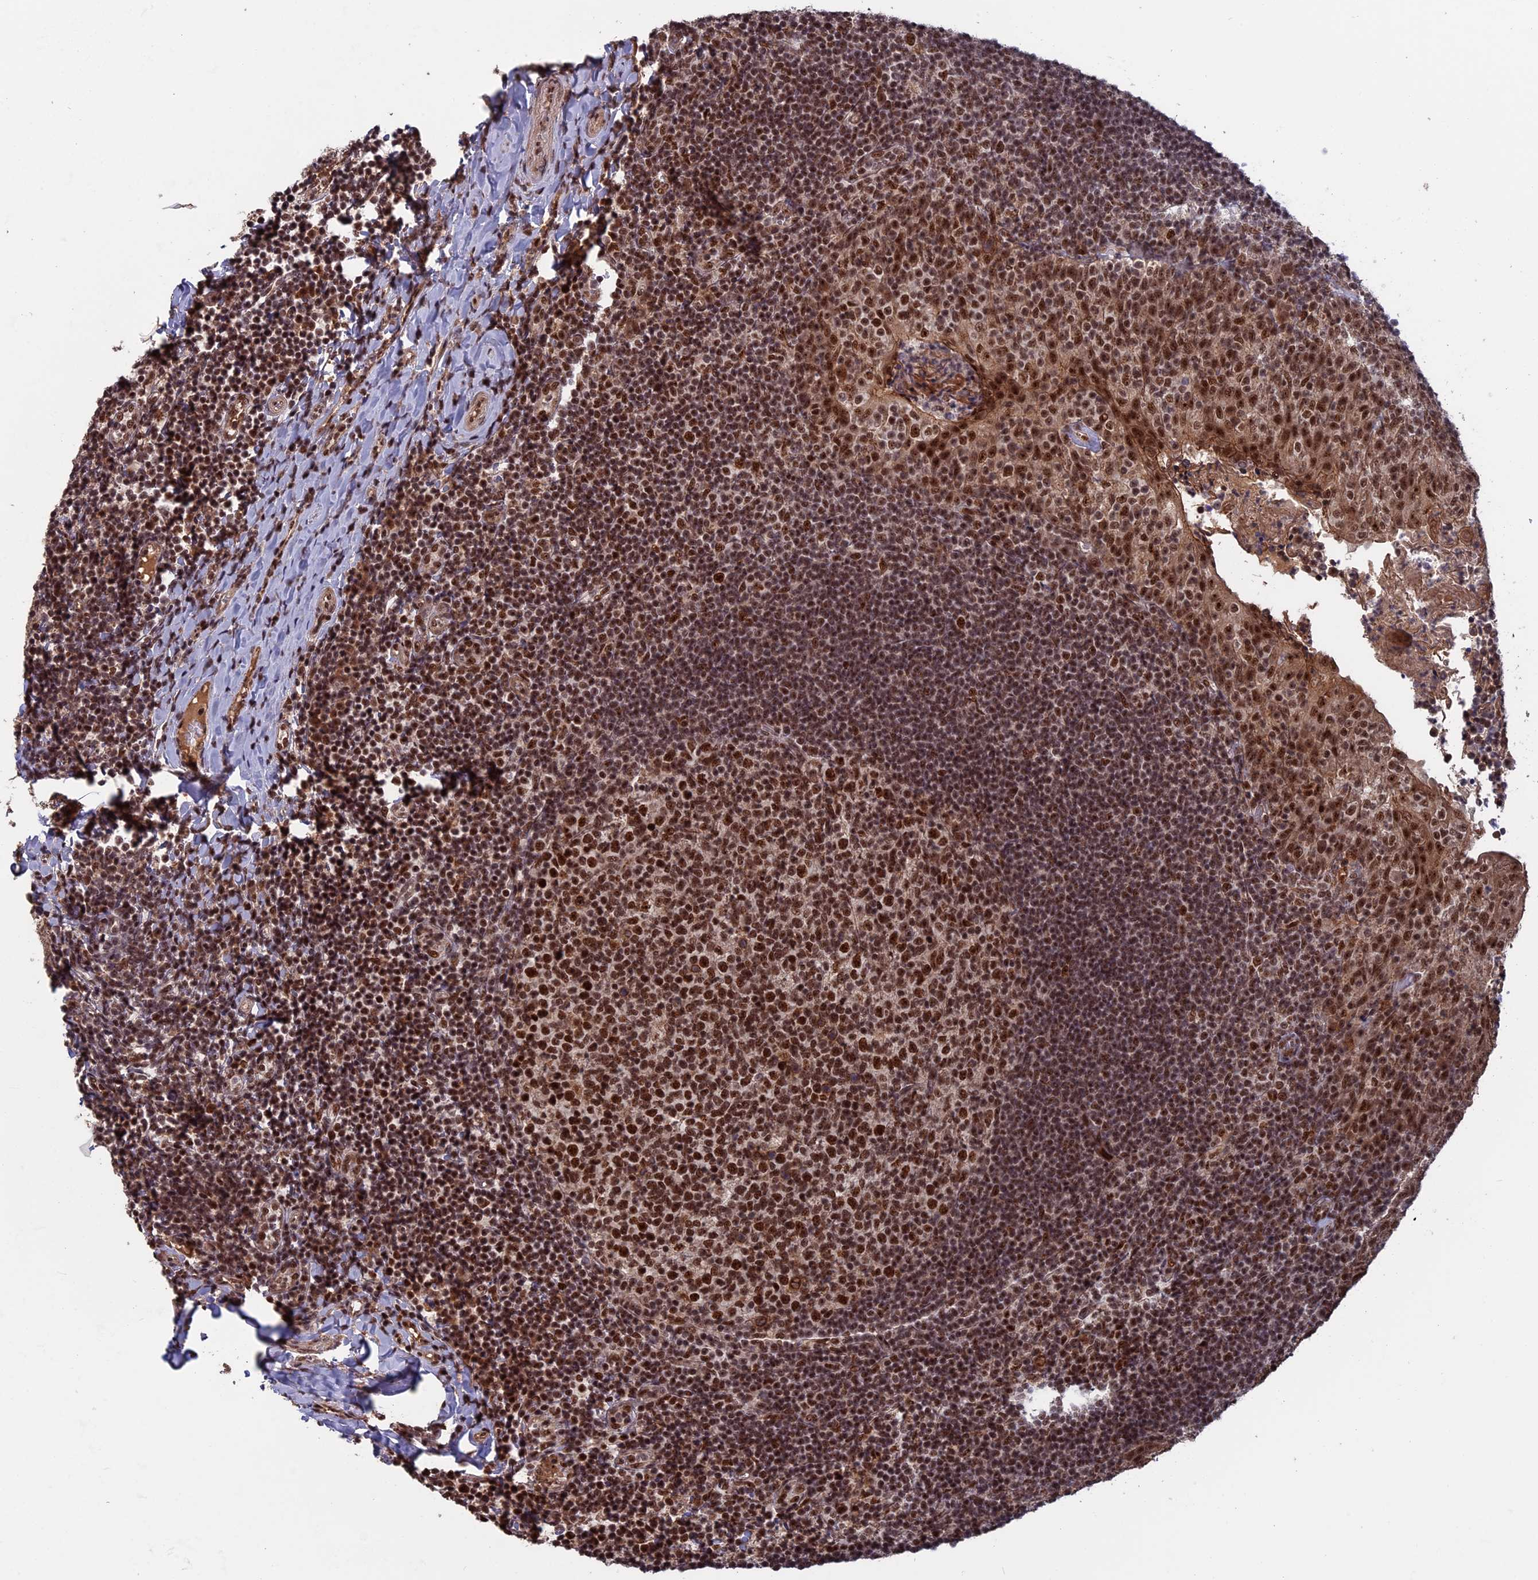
{"staining": {"intensity": "strong", "quantity": ">75%", "location": "nuclear"}, "tissue": "tonsil", "cell_type": "Germinal center cells", "image_type": "normal", "snomed": [{"axis": "morphology", "description": "Normal tissue, NOS"}, {"axis": "topography", "description": "Tonsil"}], "caption": "A histopathology image of human tonsil stained for a protein displays strong nuclear brown staining in germinal center cells. (DAB = brown stain, brightfield microscopy at high magnification).", "gene": "CACTIN", "patient": {"sex": "female", "age": 10}}